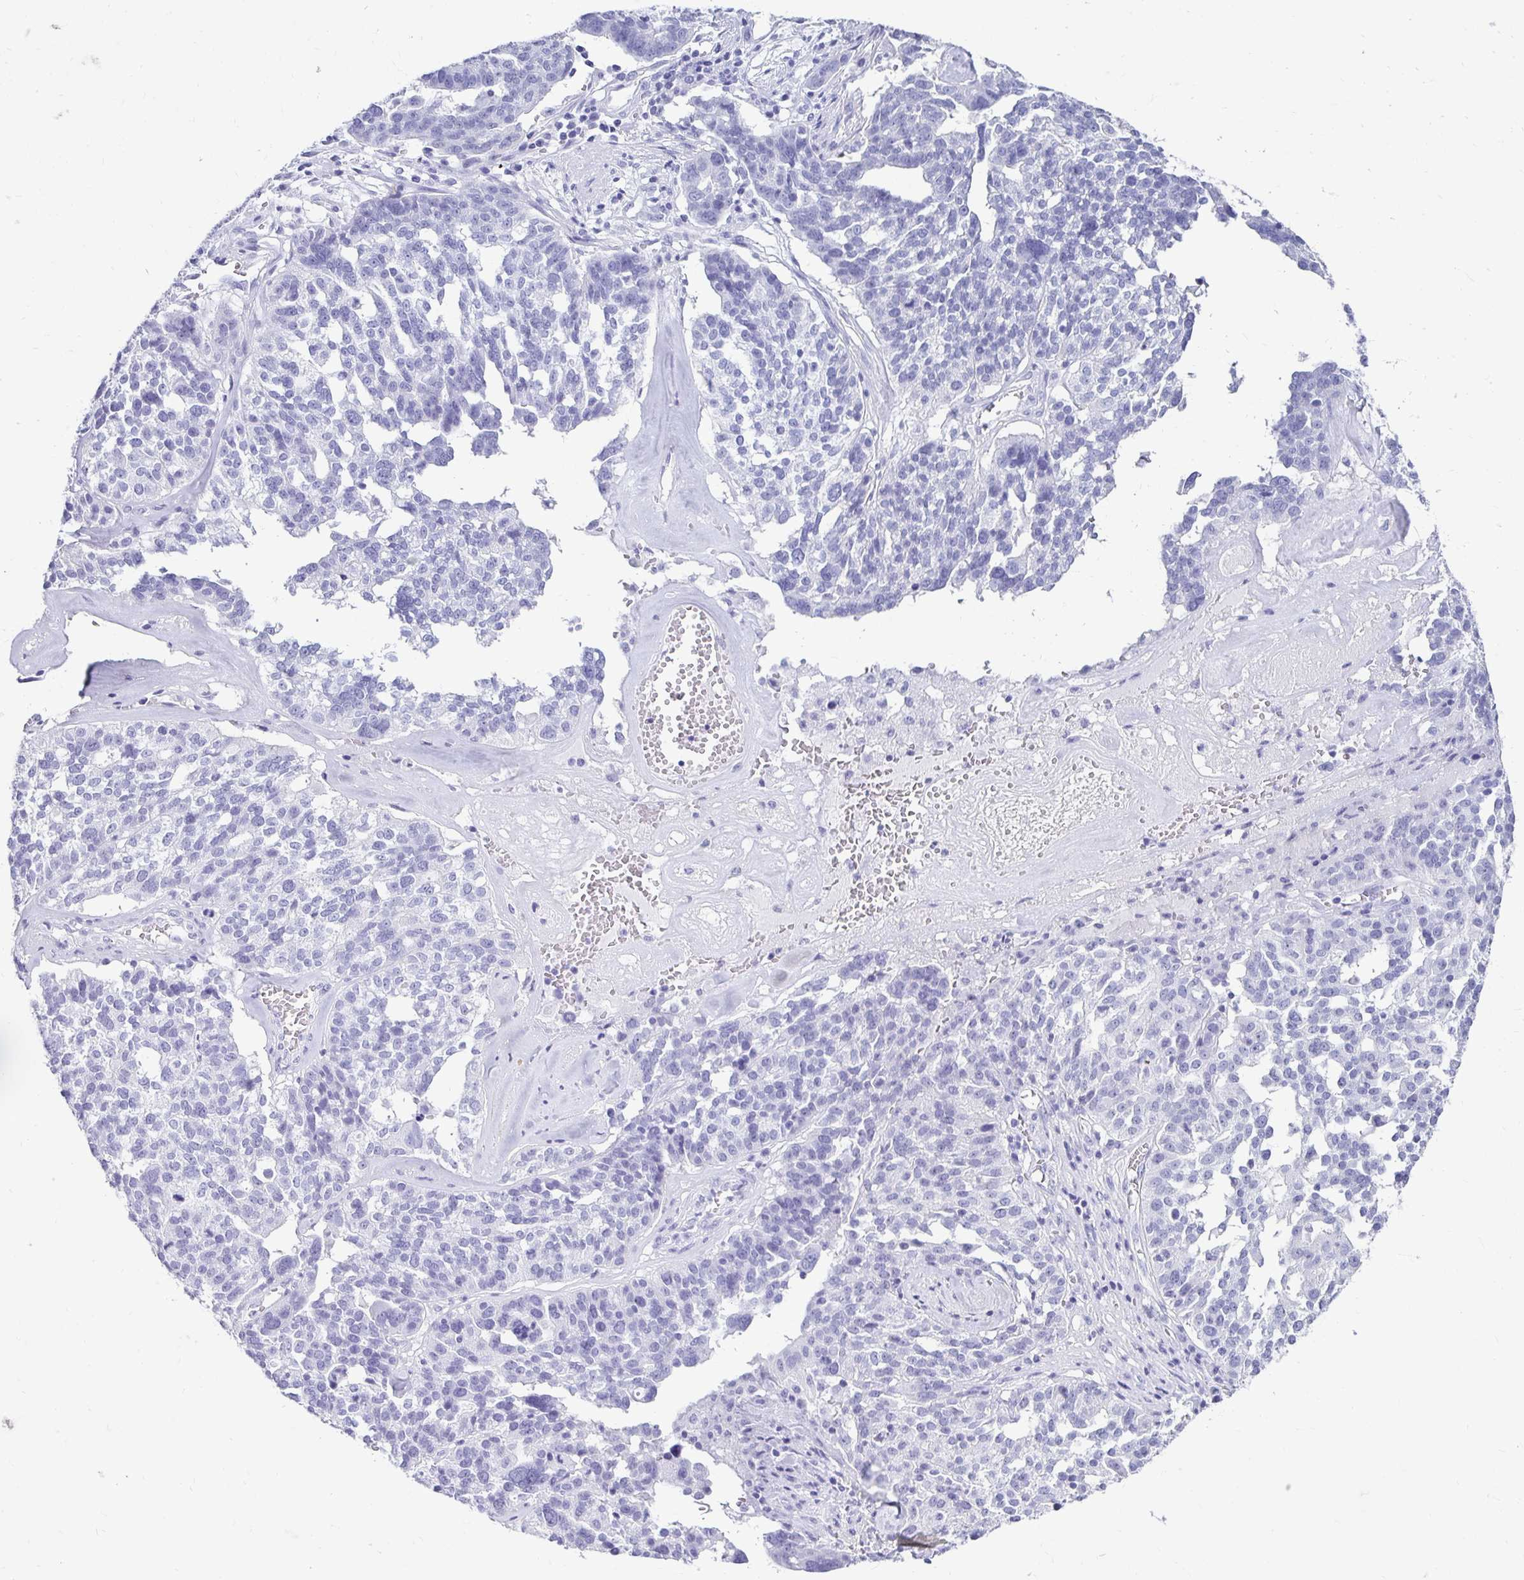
{"staining": {"intensity": "negative", "quantity": "none", "location": "none"}, "tissue": "ovarian cancer", "cell_type": "Tumor cells", "image_type": "cancer", "snomed": [{"axis": "morphology", "description": "Cystadenocarcinoma, serous, NOS"}, {"axis": "topography", "description": "Ovary"}], "caption": "High power microscopy micrograph of an IHC image of ovarian cancer (serous cystadenocarcinoma), revealing no significant positivity in tumor cells. (DAB immunohistochemistry (IHC) visualized using brightfield microscopy, high magnification).", "gene": "CST6", "patient": {"sex": "female", "age": 59}}